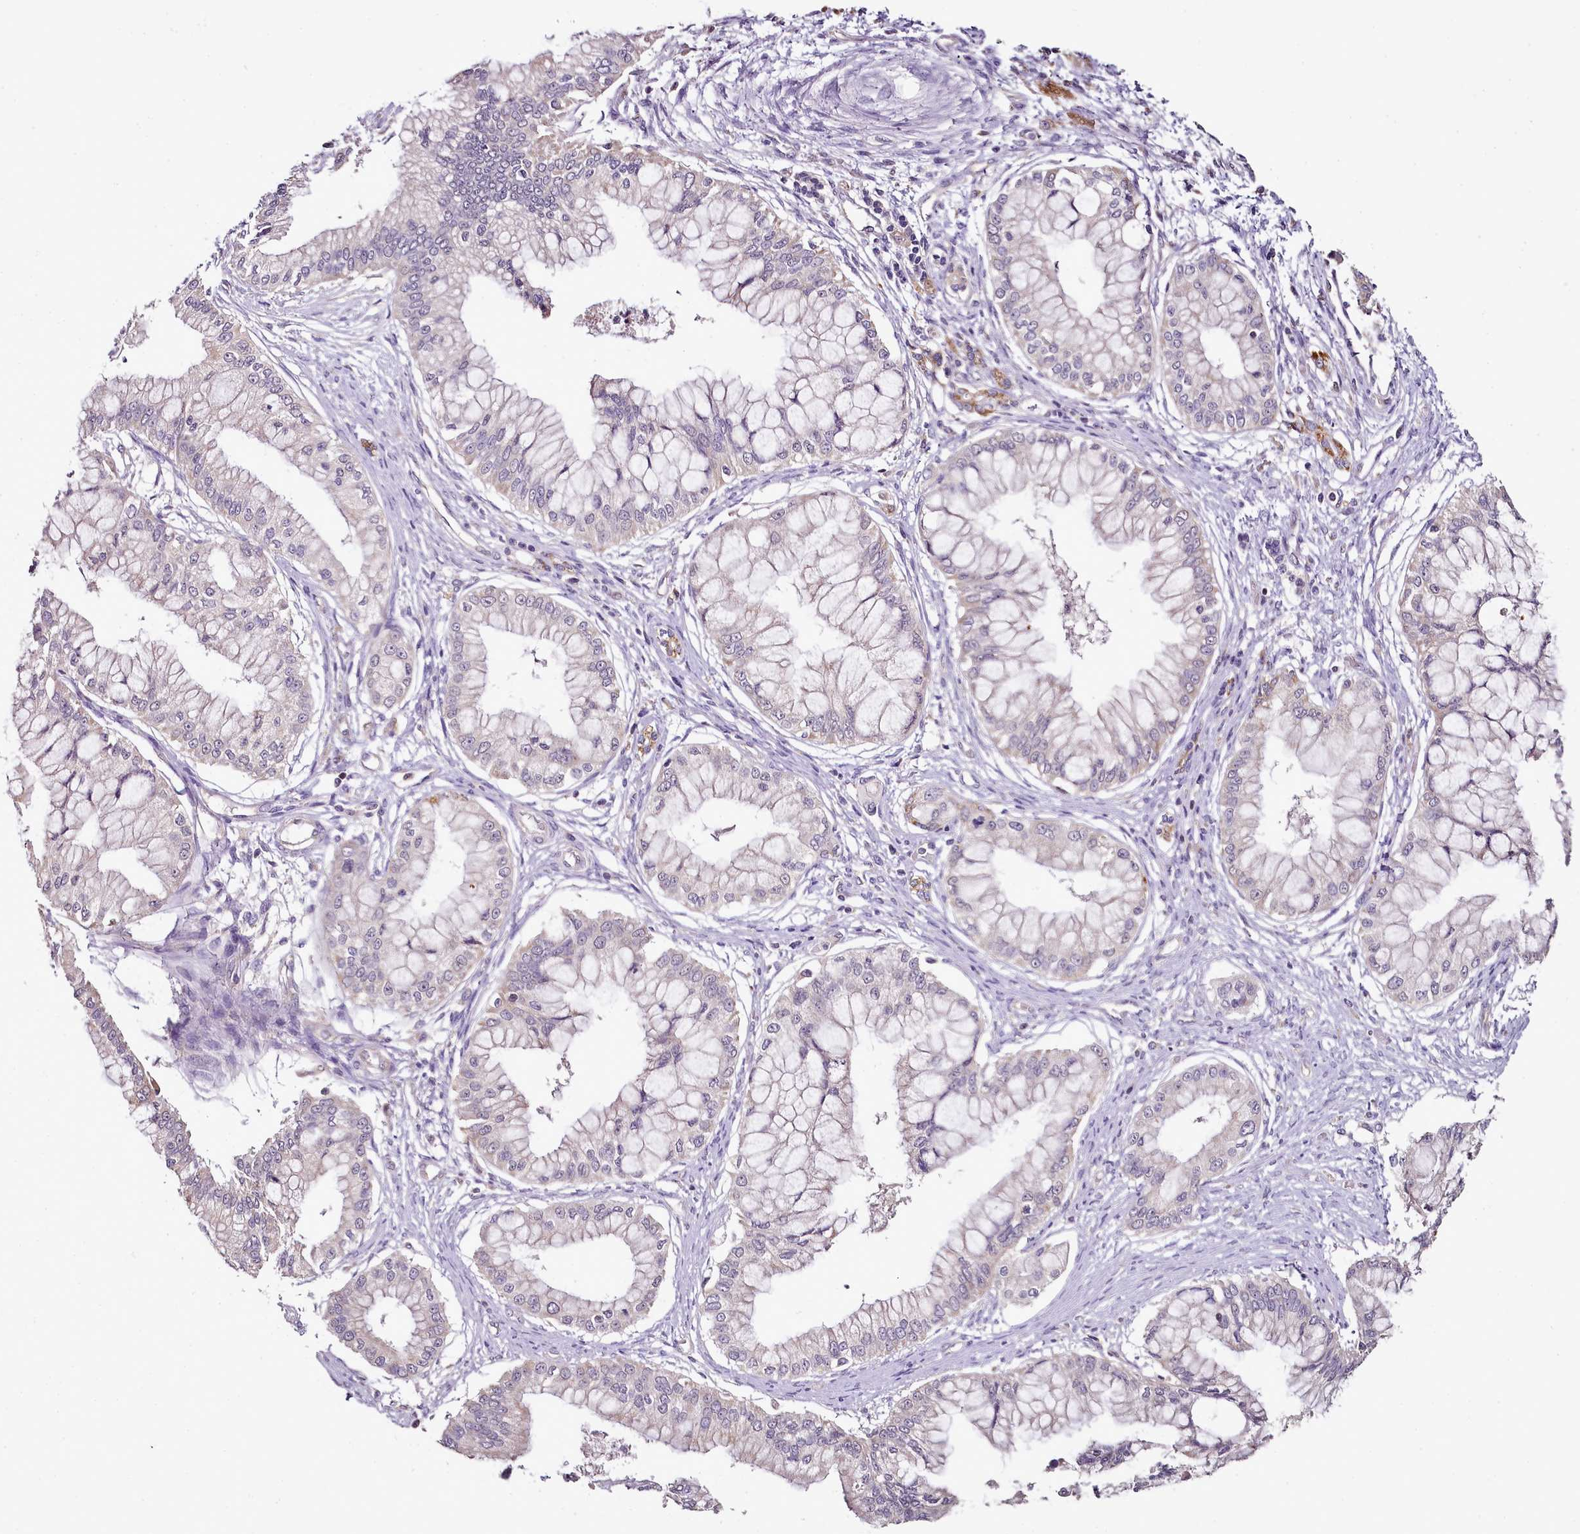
{"staining": {"intensity": "weak", "quantity": "<25%", "location": "cytoplasmic/membranous"}, "tissue": "pancreatic cancer", "cell_type": "Tumor cells", "image_type": "cancer", "snomed": [{"axis": "morphology", "description": "Adenocarcinoma, NOS"}, {"axis": "topography", "description": "Pancreas"}], "caption": "This is a image of immunohistochemistry staining of pancreatic cancer, which shows no expression in tumor cells. Nuclei are stained in blue.", "gene": "ACSS1", "patient": {"sex": "male", "age": 46}}